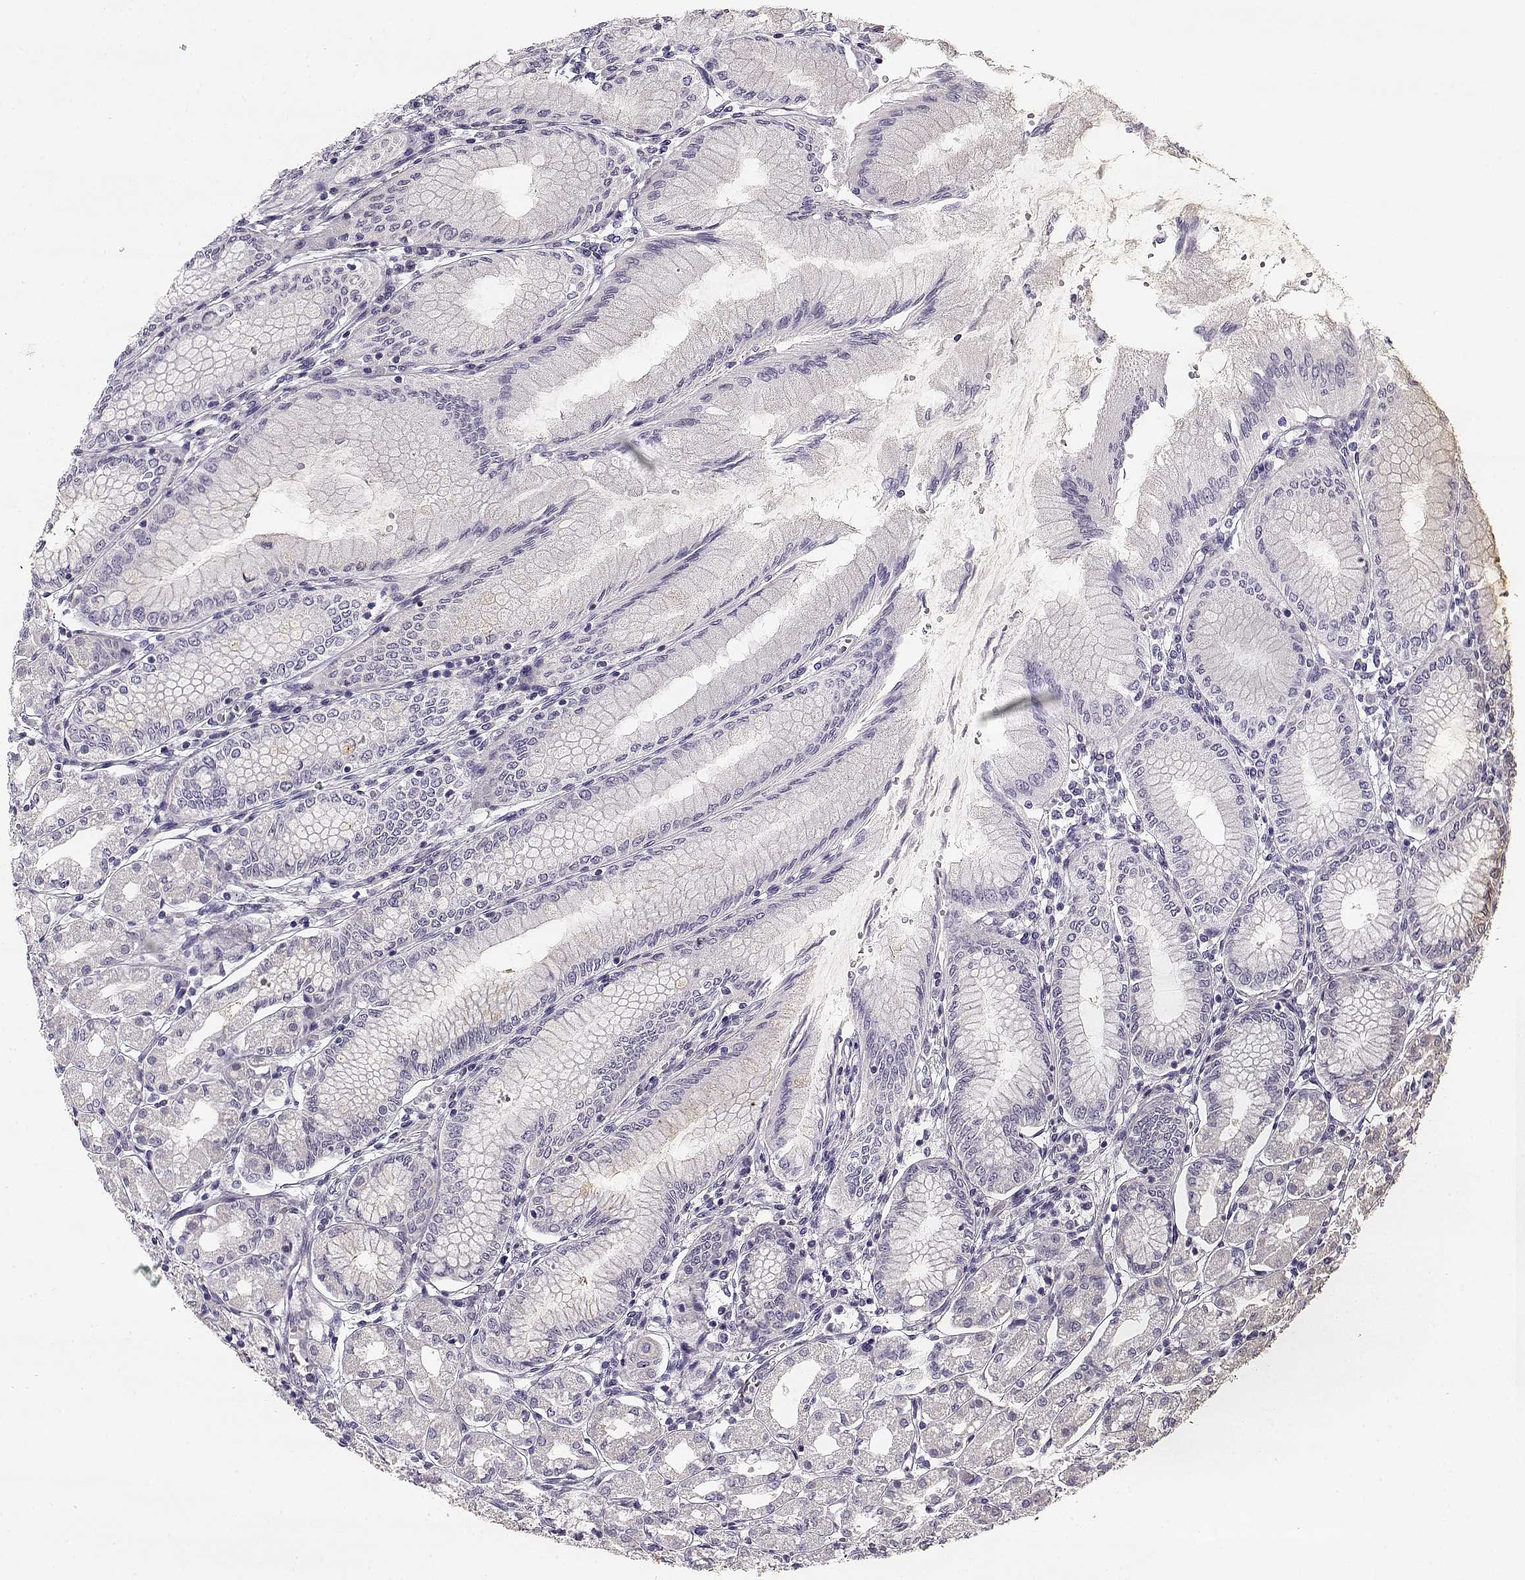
{"staining": {"intensity": "negative", "quantity": "none", "location": "none"}, "tissue": "stomach", "cell_type": "Glandular cells", "image_type": "normal", "snomed": [{"axis": "morphology", "description": "Normal tissue, NOS"}, {"axis": "topography", "description": "Skeletal muscle"}, {"axis": "topography", "description": "Stomach"}], "caption": "Immunohistochemistry (IHC) image of unremarkable stomach: stomach stained with DAB reveals no significant protein staining in glandular cells.", "gene": "CREB3L3", "patient": {"sex": "female", "age": 57}}